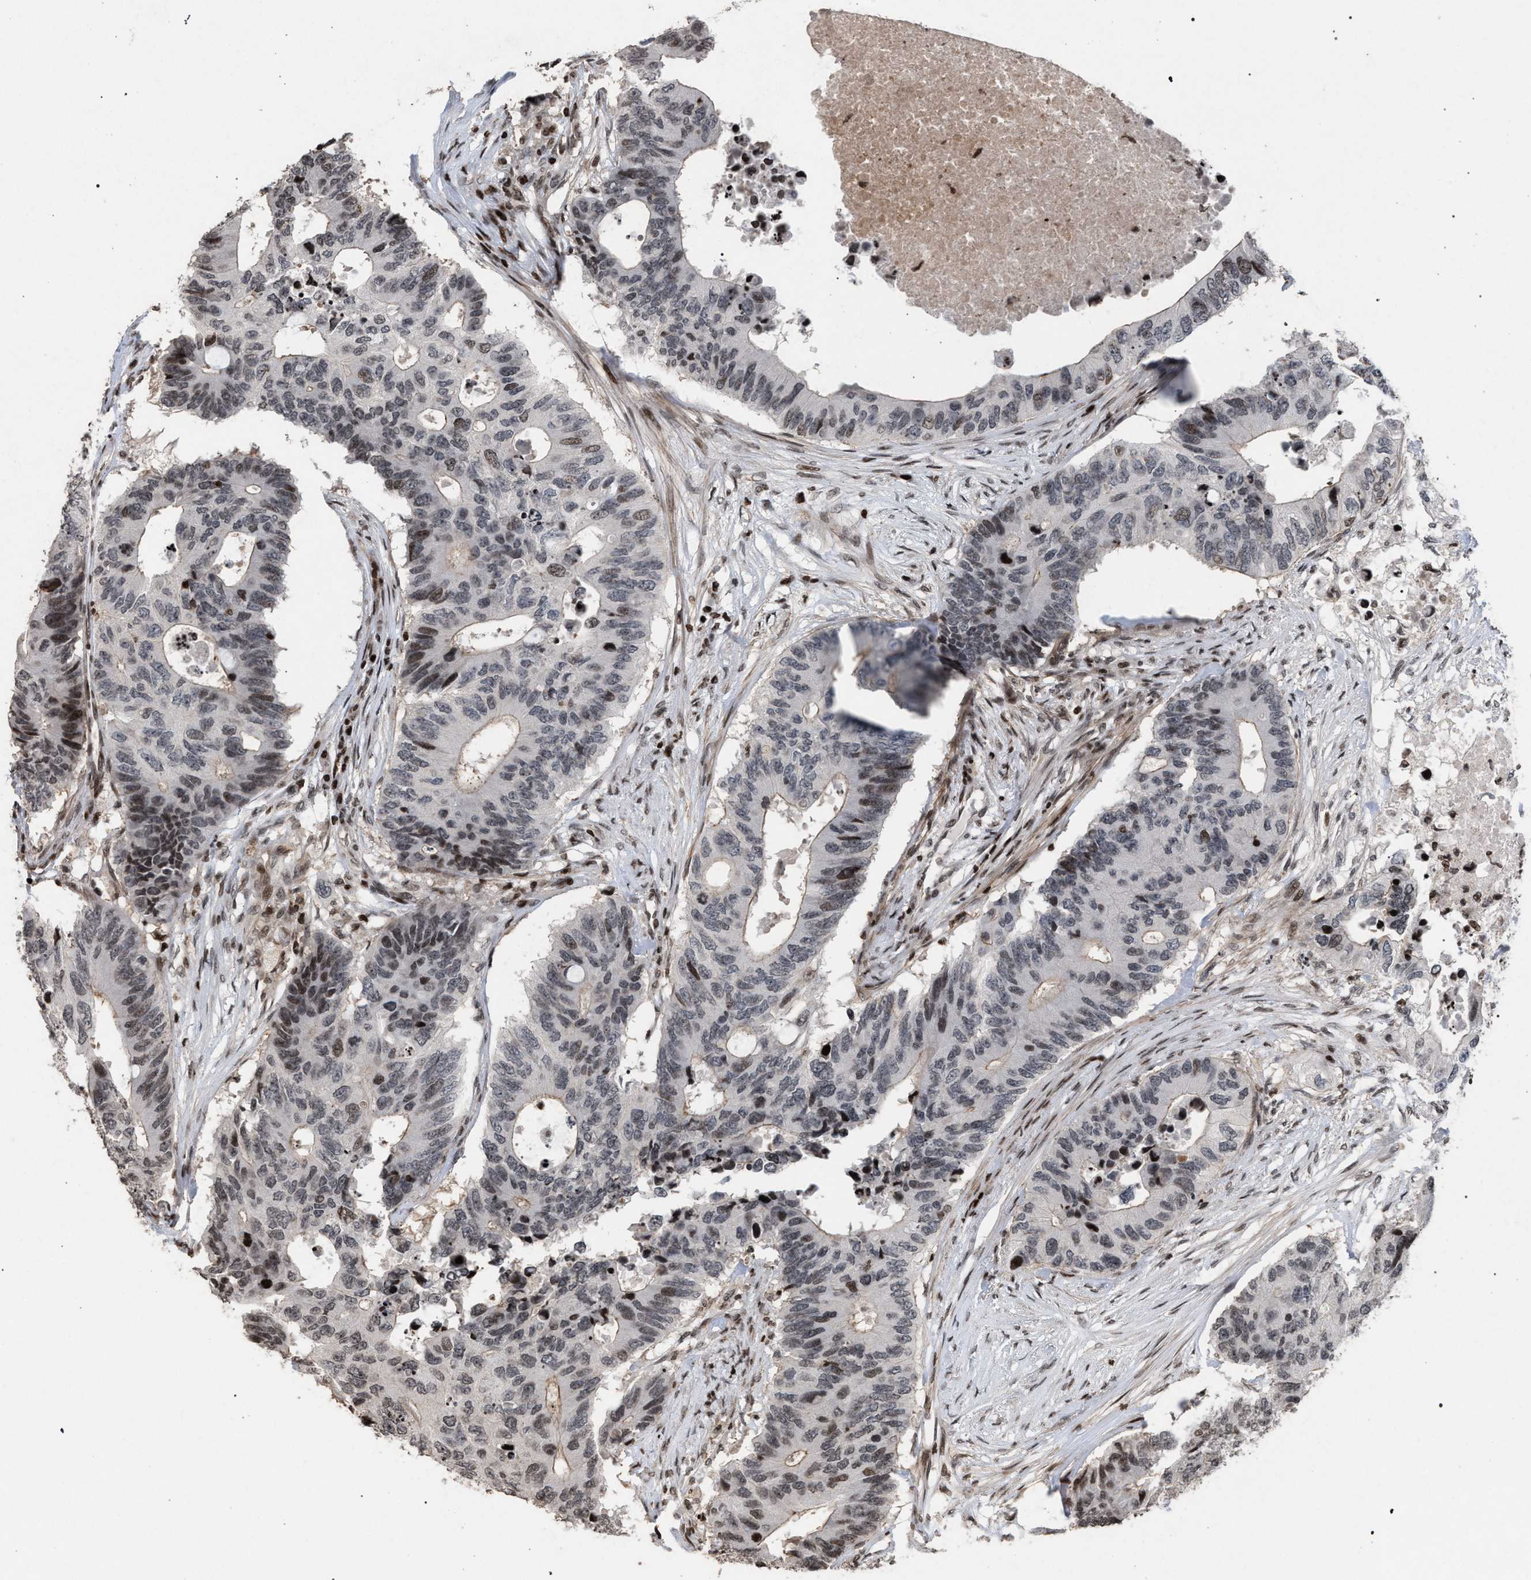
{"staining": {"intensity": "moderate", "quantity": "<25%", "location": "cytoplasmic/membranous,nuclear"}, "tissue": "colorectal cancer", "cell_type": "Tumor cells", "image_type": "cancer", "snomed": [{"axis": "morphology", "description": "Adenocarcinoma, NOS"}, {"axis": "topography", "description": "Colon"}], "caption": "This histopathology image exhibits IHC staining of human adenocarcinoma (colorectal), with low moderate cytoplasmic/membranous and nuclear staining in approximately <25% of tumor cells.", "gene": "FOXD3", "patient": {"sex": "male", "age": 71}}